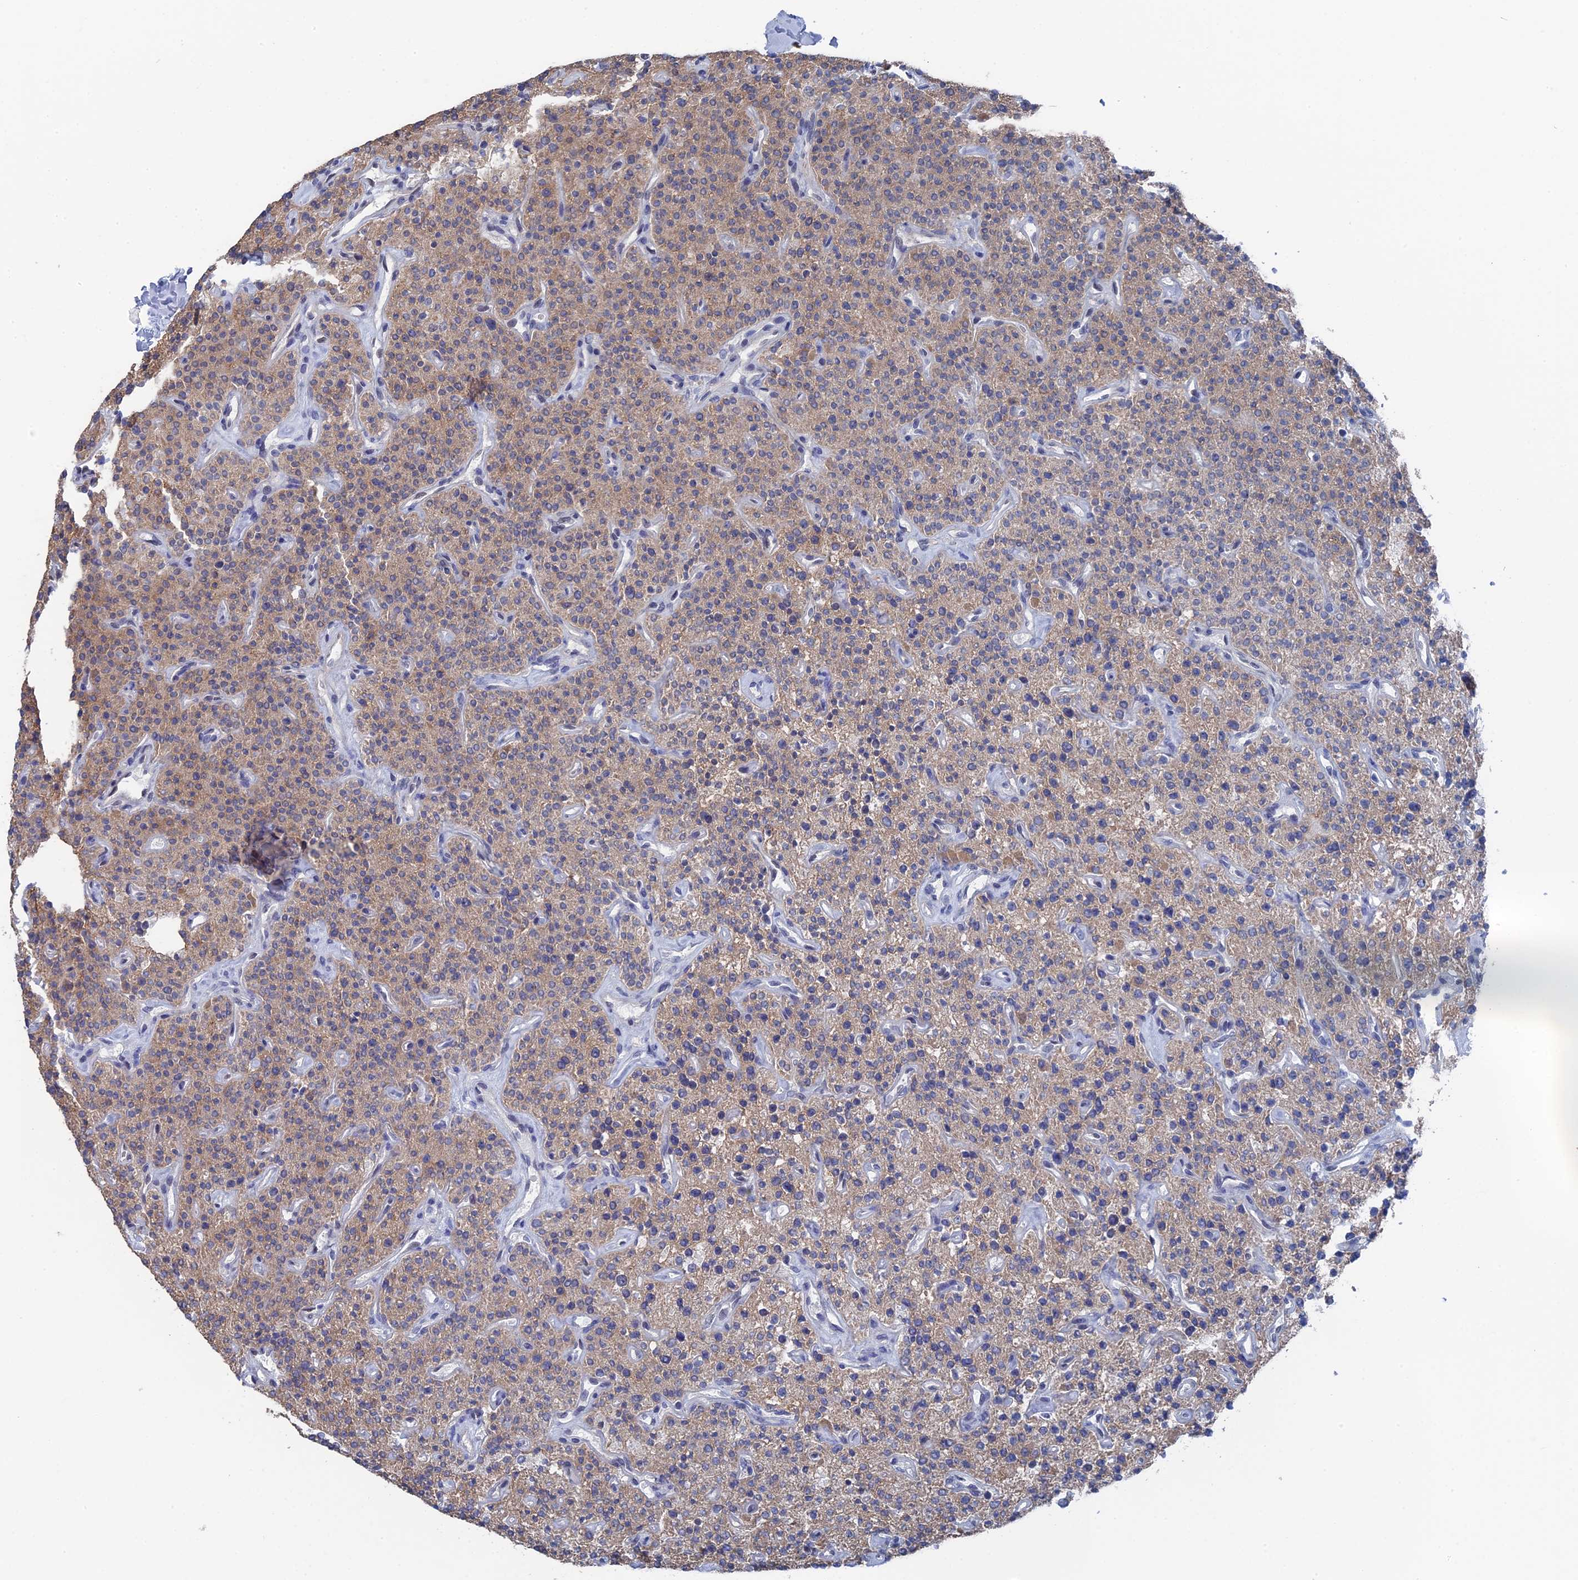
{"staining": {"intensity": "weak", "quantity": "25%-75%", "location": "cytoplasmic/membranous"}, "tissue": "parathyroid gland", "cell_type": "Glandular cells", "image_type": "normal", "snomed": [{"axis": "morphology", "description": "Normal tissue, NOS"}, {"axis": "topography", "description": "Parathyroid gland"}], "caption": "Protein staining displays weak cytoplasmic/membranous positivity in about 25%-75% of glandular cells in normal parathyroid gland. Using DAB (3,3'-diaminobenzidine) (brown) and hematoxylin (blue) stains, captured at high magnification using brightfield microscopy.", "gene": "TSSC4", "patient": {"sex": "male", "age": 46}}